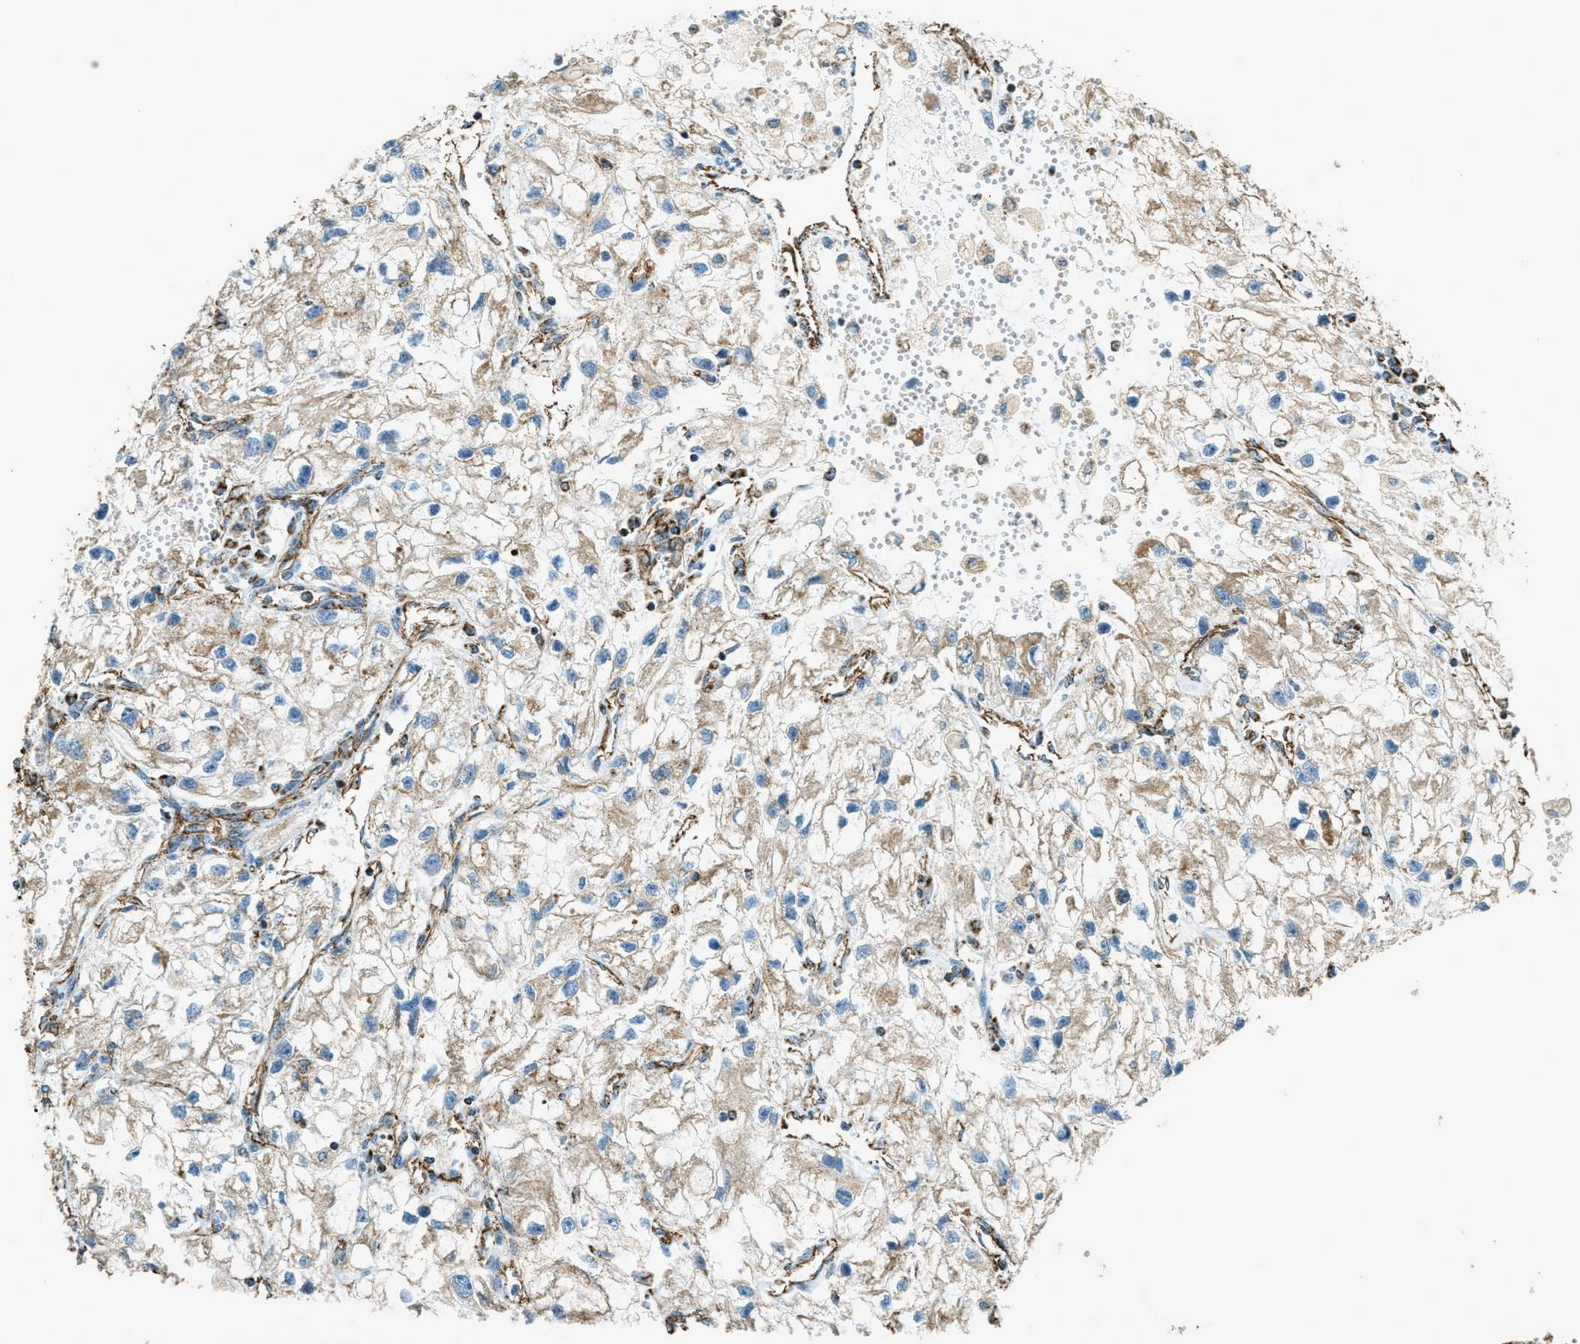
{"staining": {"intensity": "weak", "quantity": "25%-75%", "location": "cytoplasmic/membranous"}, "tissue": "renal cancer", "cell_type": "Tumor cells", "image_type": "cancer", "snomed": [{"axis": "morphology", "description": "Adenocarcinoma, NOS"}, {"axis": "topography", "description": "Kidney"}], "caption": "About 25%-75% of tumor cells in human renal adenocarcinoma reveal weak cytoplasmic/membranous protein expression as visualized by brown immunohistochemical staining.", "gene": "CHST15", "patient": {"sex": "female", "age": 70}}